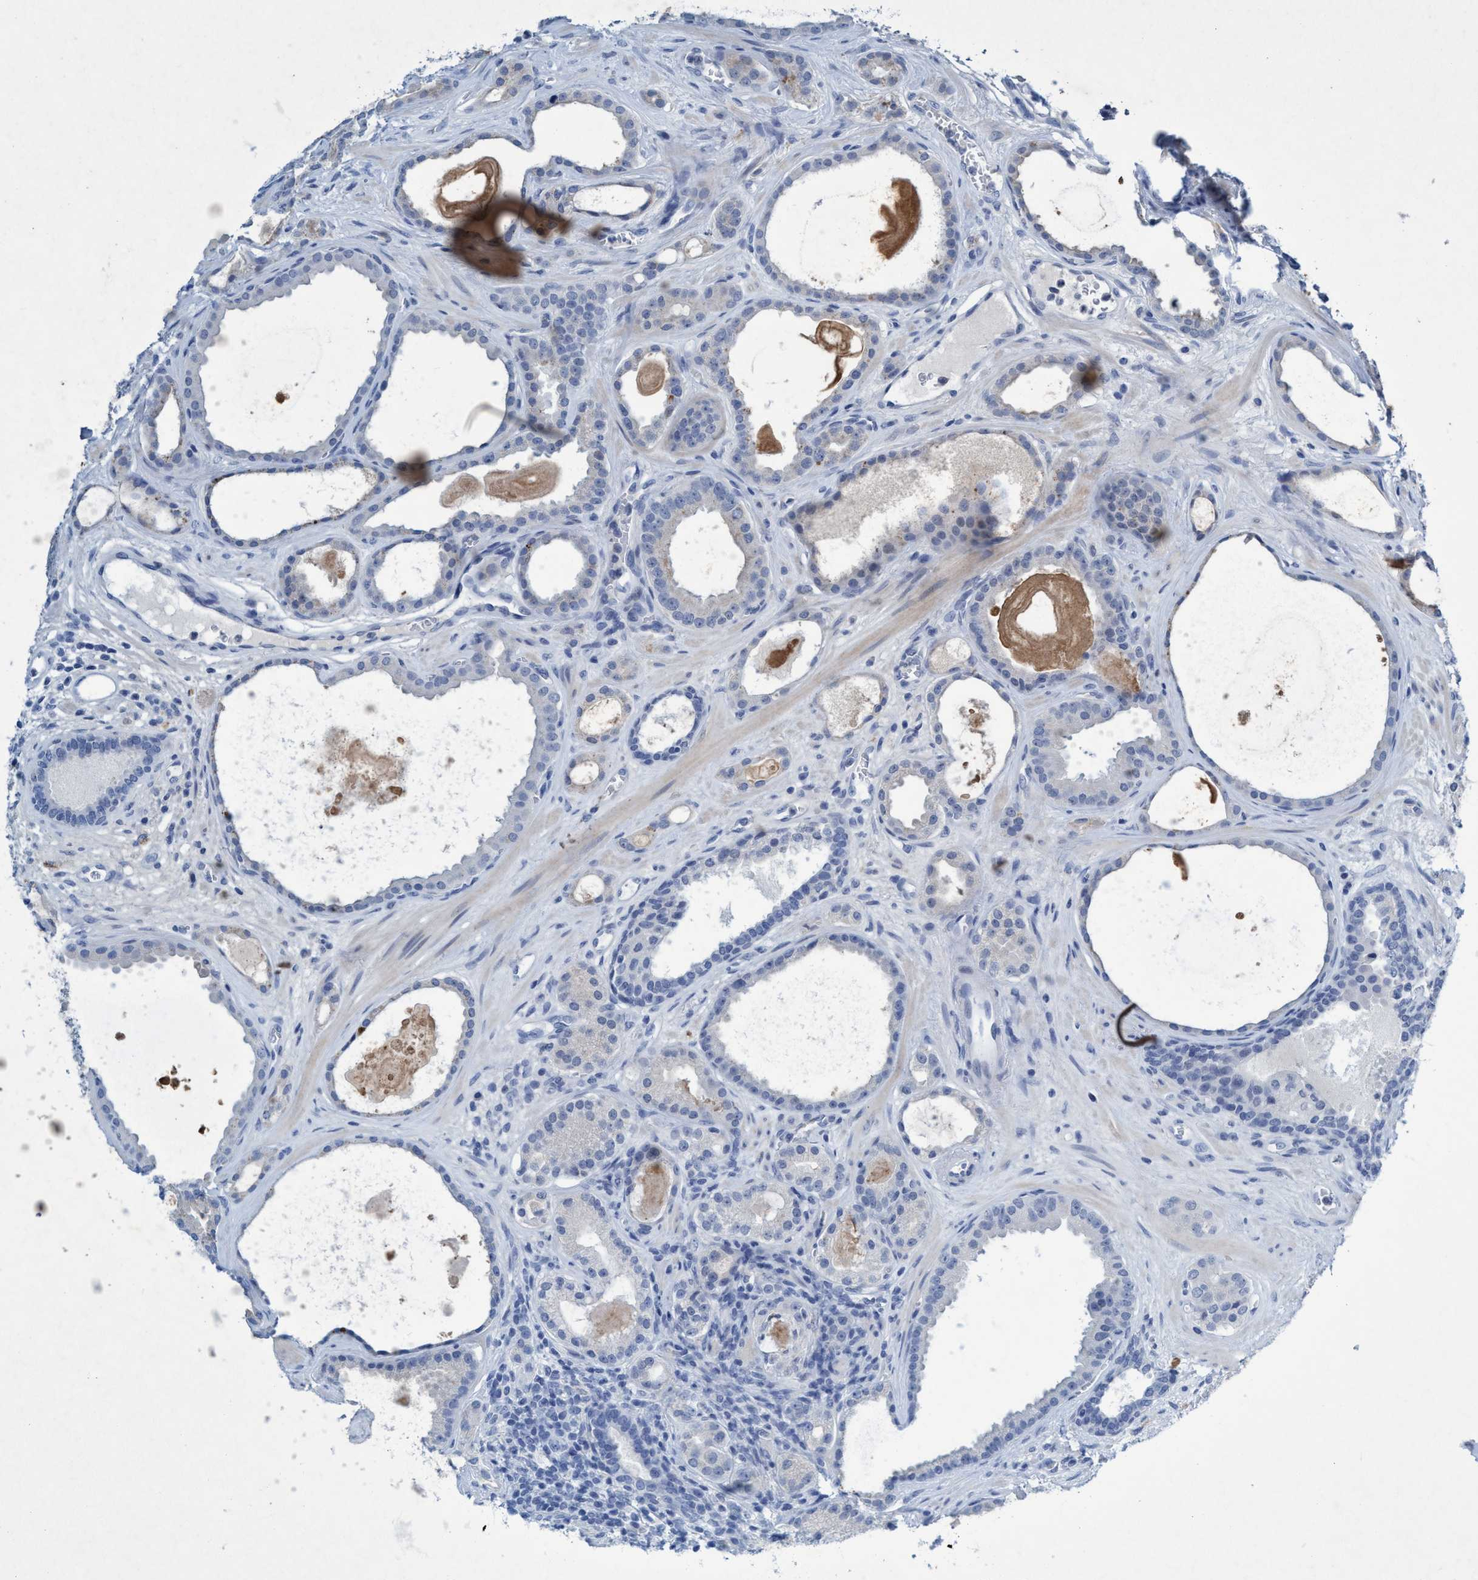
{"staining": {"intensity": "negative", "quantity": "none", "location": "none"}, "tissue": "prostate cancer", "cell_type": "Tumor cells", "image_type": "cancer", "snomed": [{"axis": "morphology", "description": "Adenocarcinoma, High grade"}, {"axis": "topography", "description": "Prostate"}], "caption": "Prostate cancer (adenocarcinoma (high-grade)) was stained to show a protein in brown. There is no significant expression in tumor cells. (Brightfield microscopy of DAB immunohistochemistry (IHC) at high magnification).", "gene": "RNF208", "patient": {"sex": "male", "age": 60}}